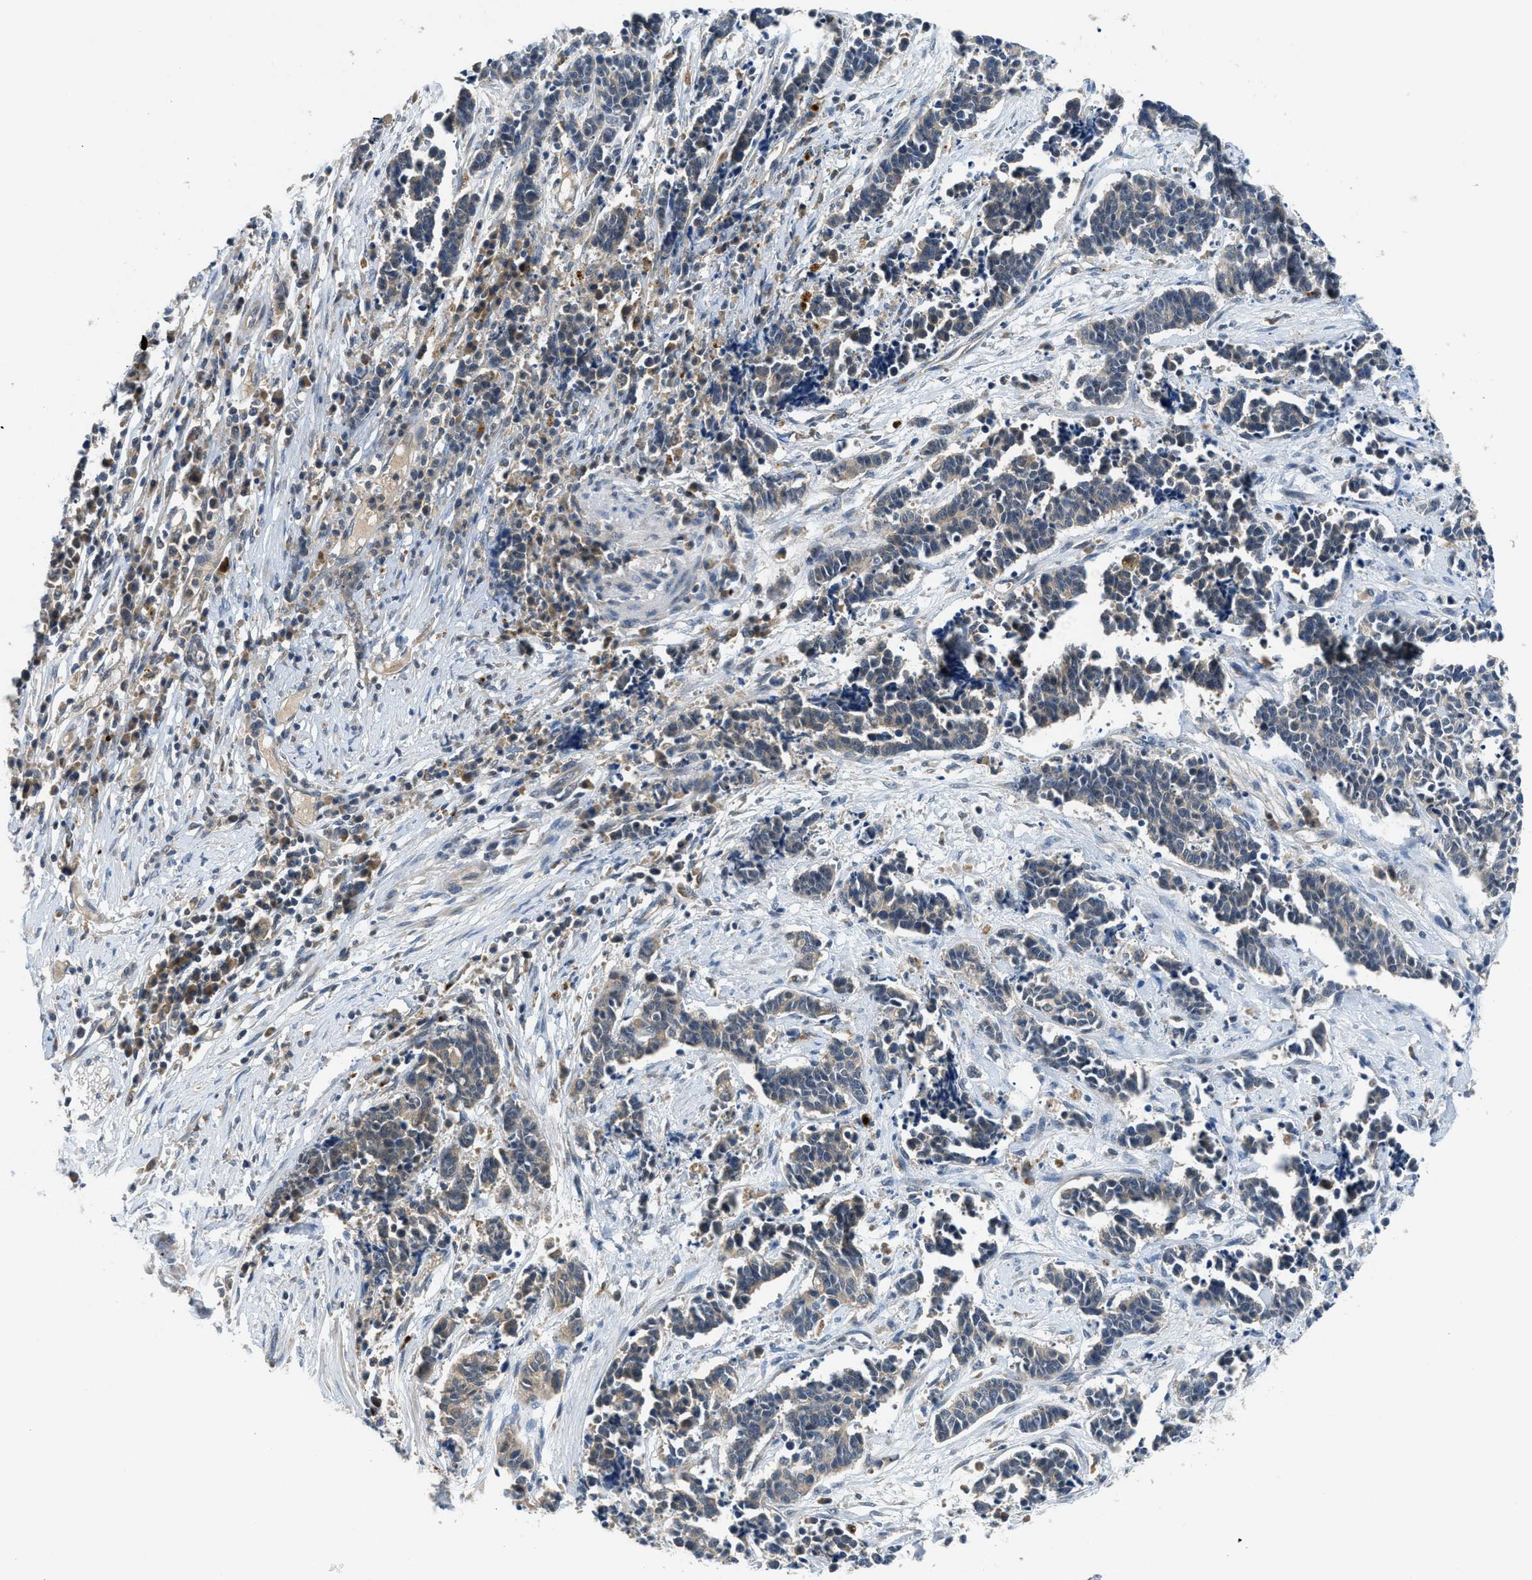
{"staining": {"intensity": "weak", "quantity": ">75%", "location": "cytoplasmic/membranous"}, "tissue": "cervical cancer", "cell_type": "Tumor cells", "image_type": "cancer", "snomed": [{"axis": "morphology", "description": "Squamous cell carcinoma, NOS"}, {"axis": "topography", "description": "Cervix"}], "caption": "IHC (DAB (3,3'-diaminobenzidine)) staining of squamous cell carcinoma (cervical) displays weak cytoplasmic/membranous protein staining in about >75% of tumor cells.", "gene": "PDE7A", "patient": {"sex": "female", "age": 35}}